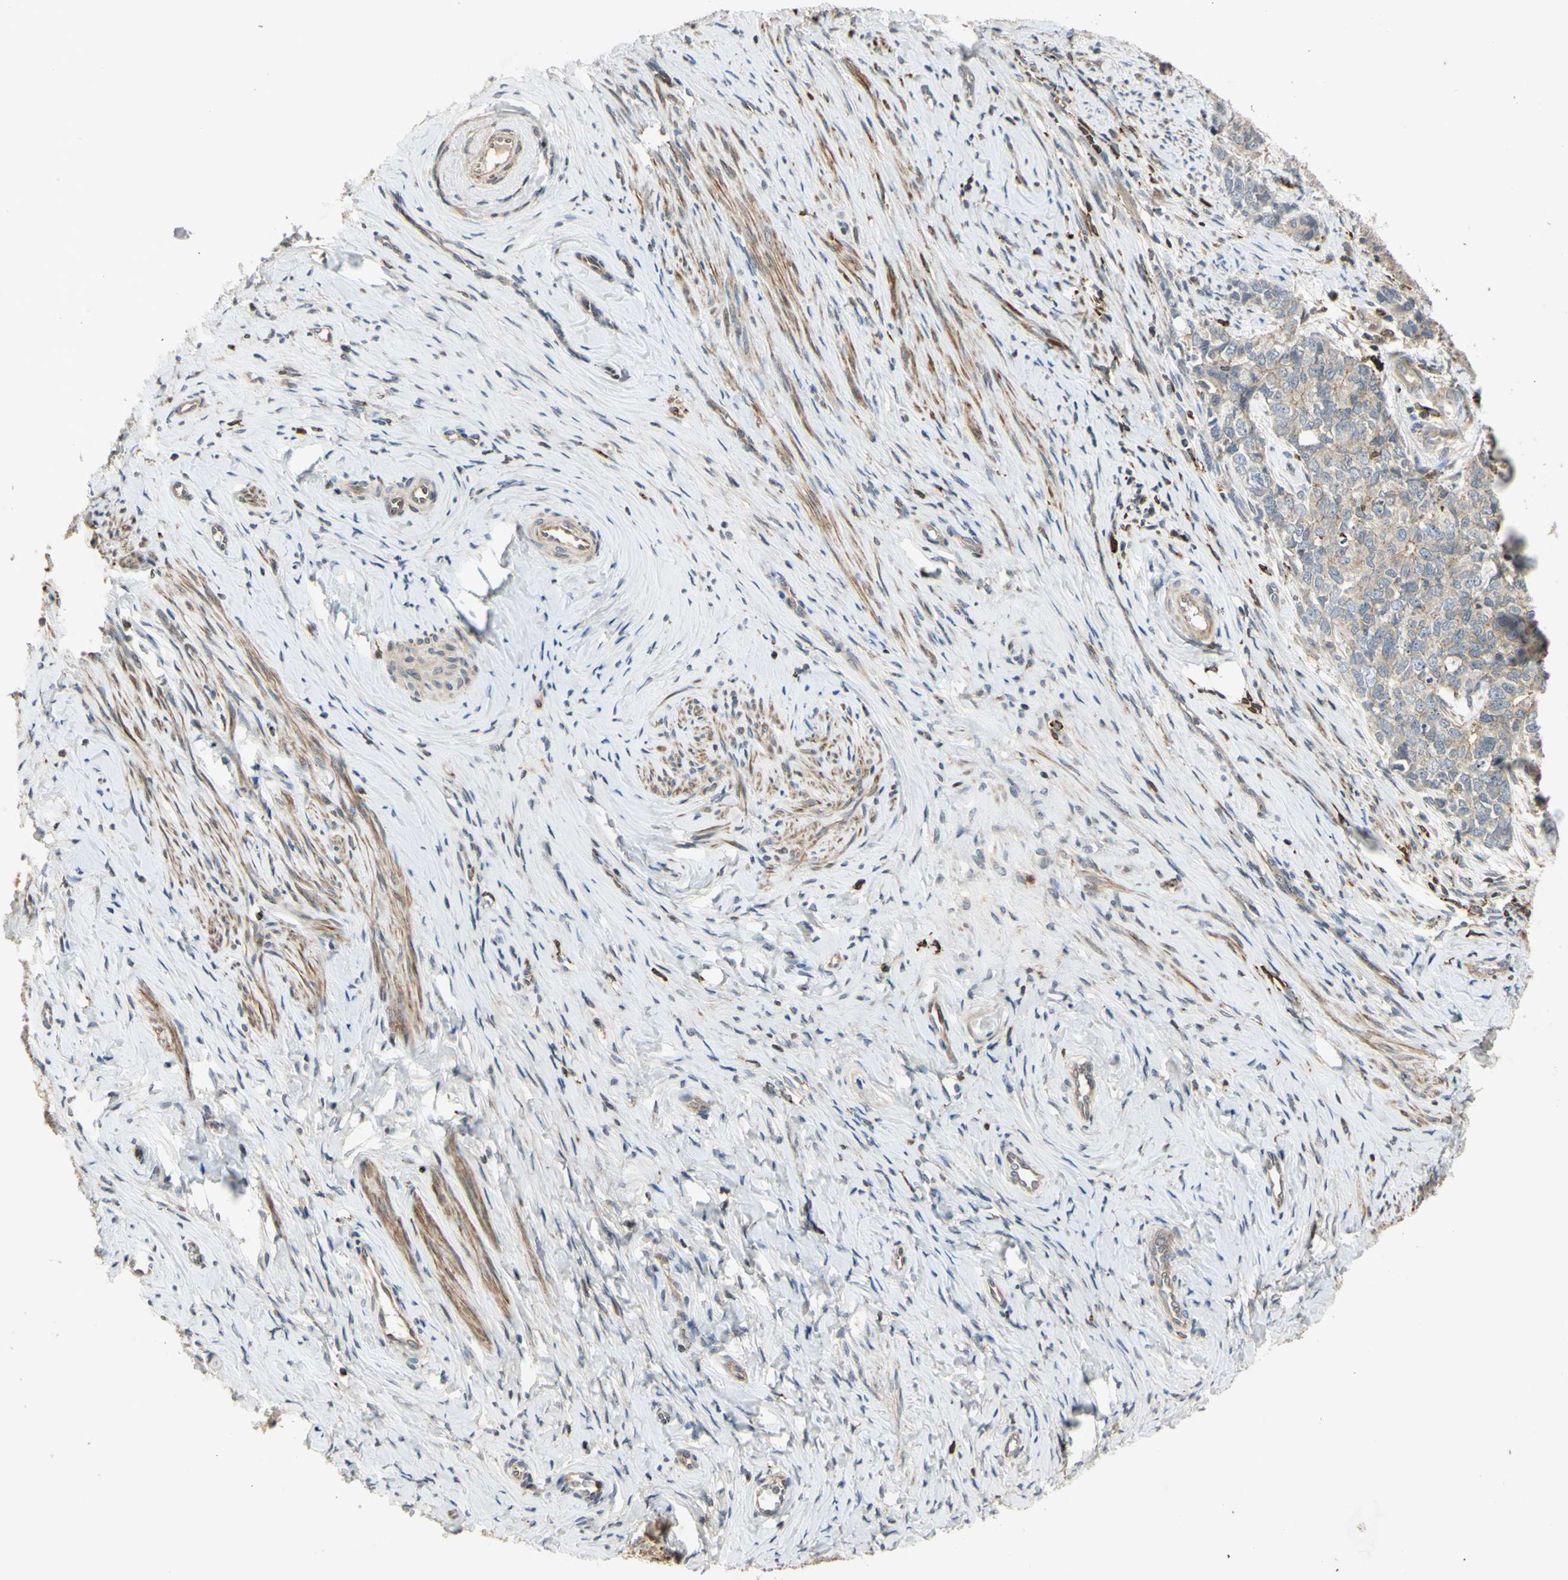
{"staining": {"intensity": "weak", "quantity": "25%-75%", "location": "cytoplasmic/membranous"}, "tissue": "cervical cancer", "cell_type": "Tumor cells", "image_type": "cancer", "snomed": [{"axis": "morphology", "description": "Squamous cell carcinoma, NOS"}, {"axis": "topography", "description": "Cervix"}], "caption": "A brown stain shows weak cytoplasmic/membranous staining of a protein in human cervical cancer (squamous cell carcinoma) tumor cells.", "gene": "PLXNA2", "patient": {"sex": "female", "age": 63}}